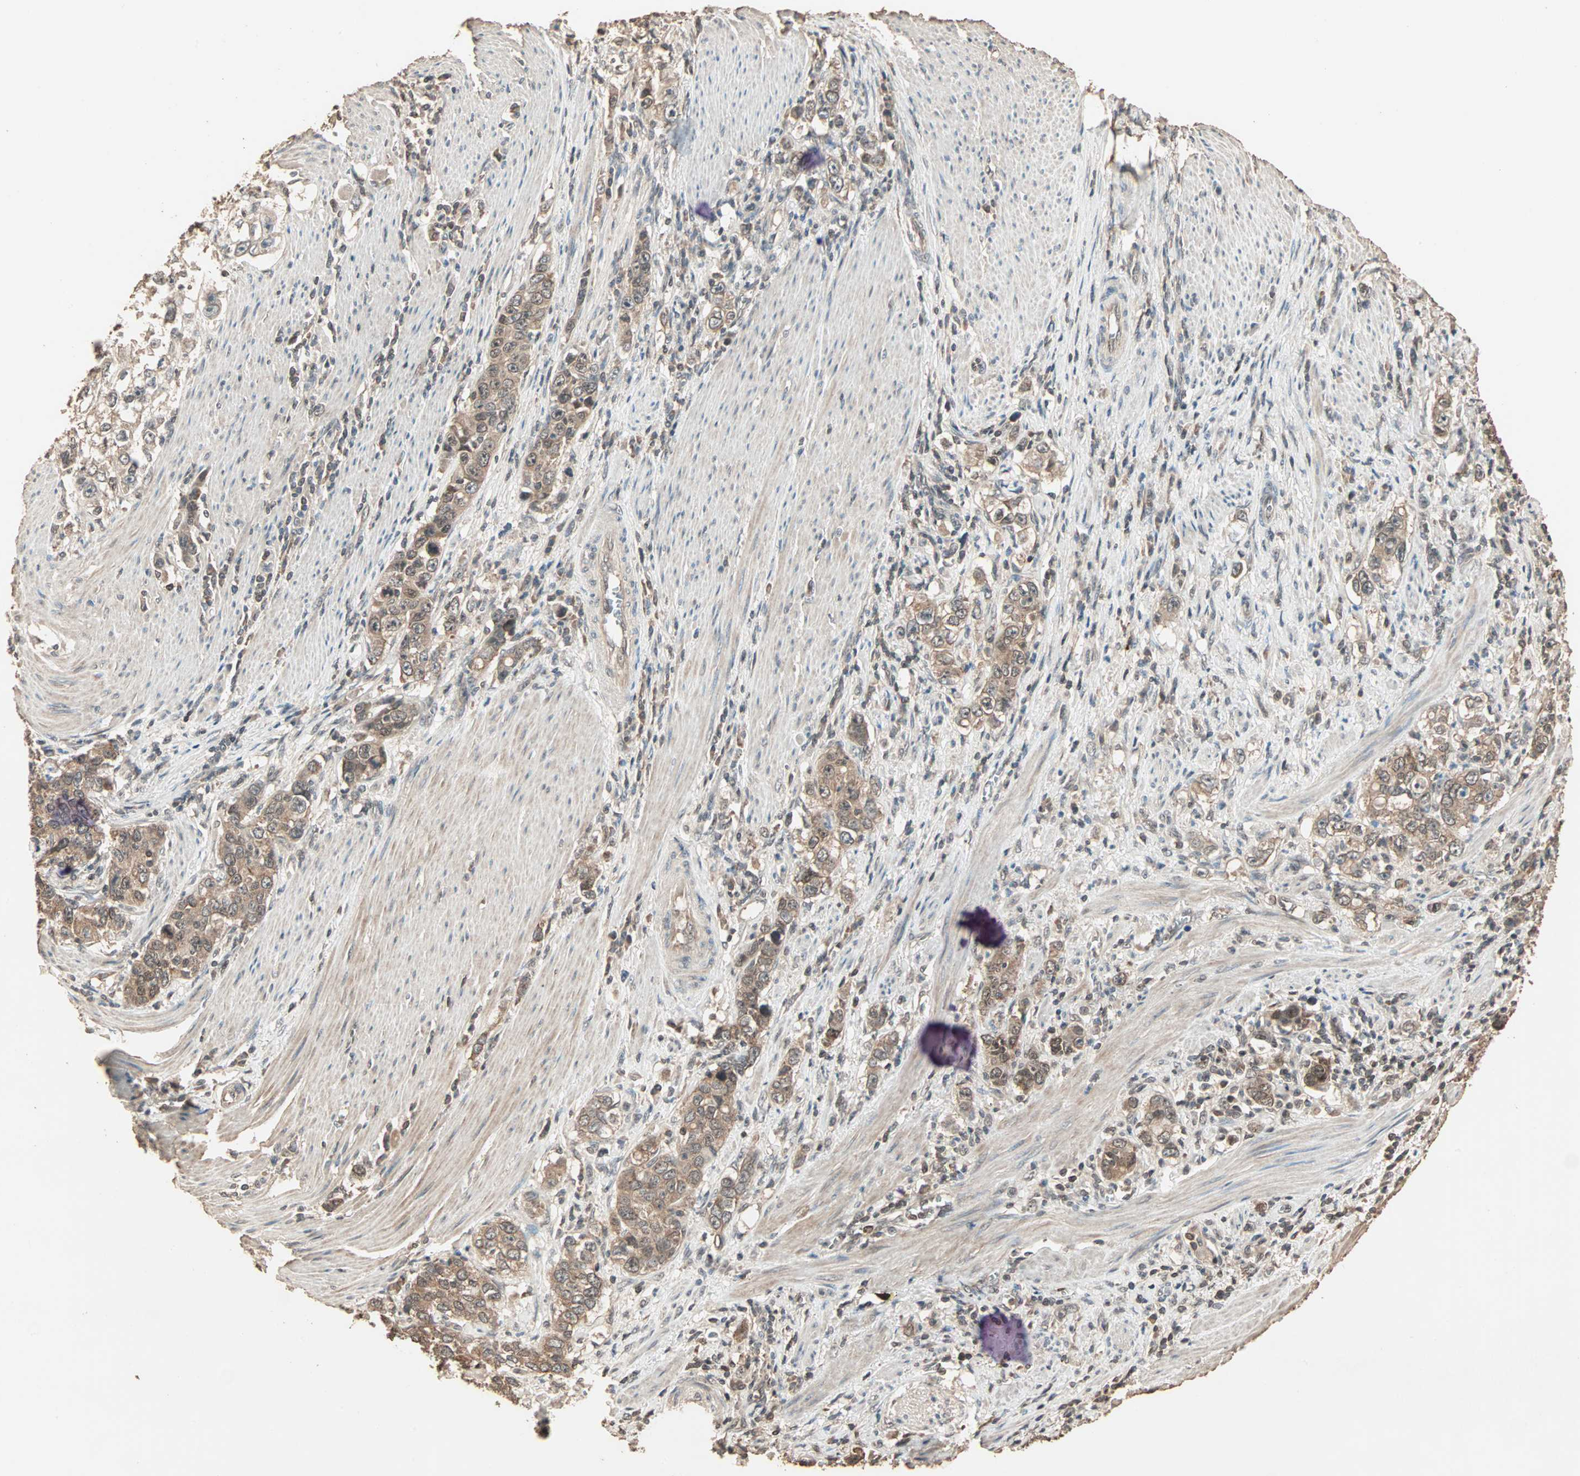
{"staining": {"intensity": "moderate", "quantity": ">75%", "location": "cytoplasmic/membranous,nuclear"}, "tissue": "stomach cancer", "cell_type": "Tumor cells", "image_type": "cancer", "snomed": [{"axis": "morphology", "description": "Adenocarcinoma, NOS"}, {"axis": "topography", "description": "Stomach, lower"}], "caption": "There is medium levels of moderate cytoplasmic/membranous and nuclear positivity in tumor cells of stomach adenocarcinoma, as demonstrated by immunohistochemical staining (brown color).", "gene": "ZBTB33", "patient": {"sex": "female", "age": 72}}